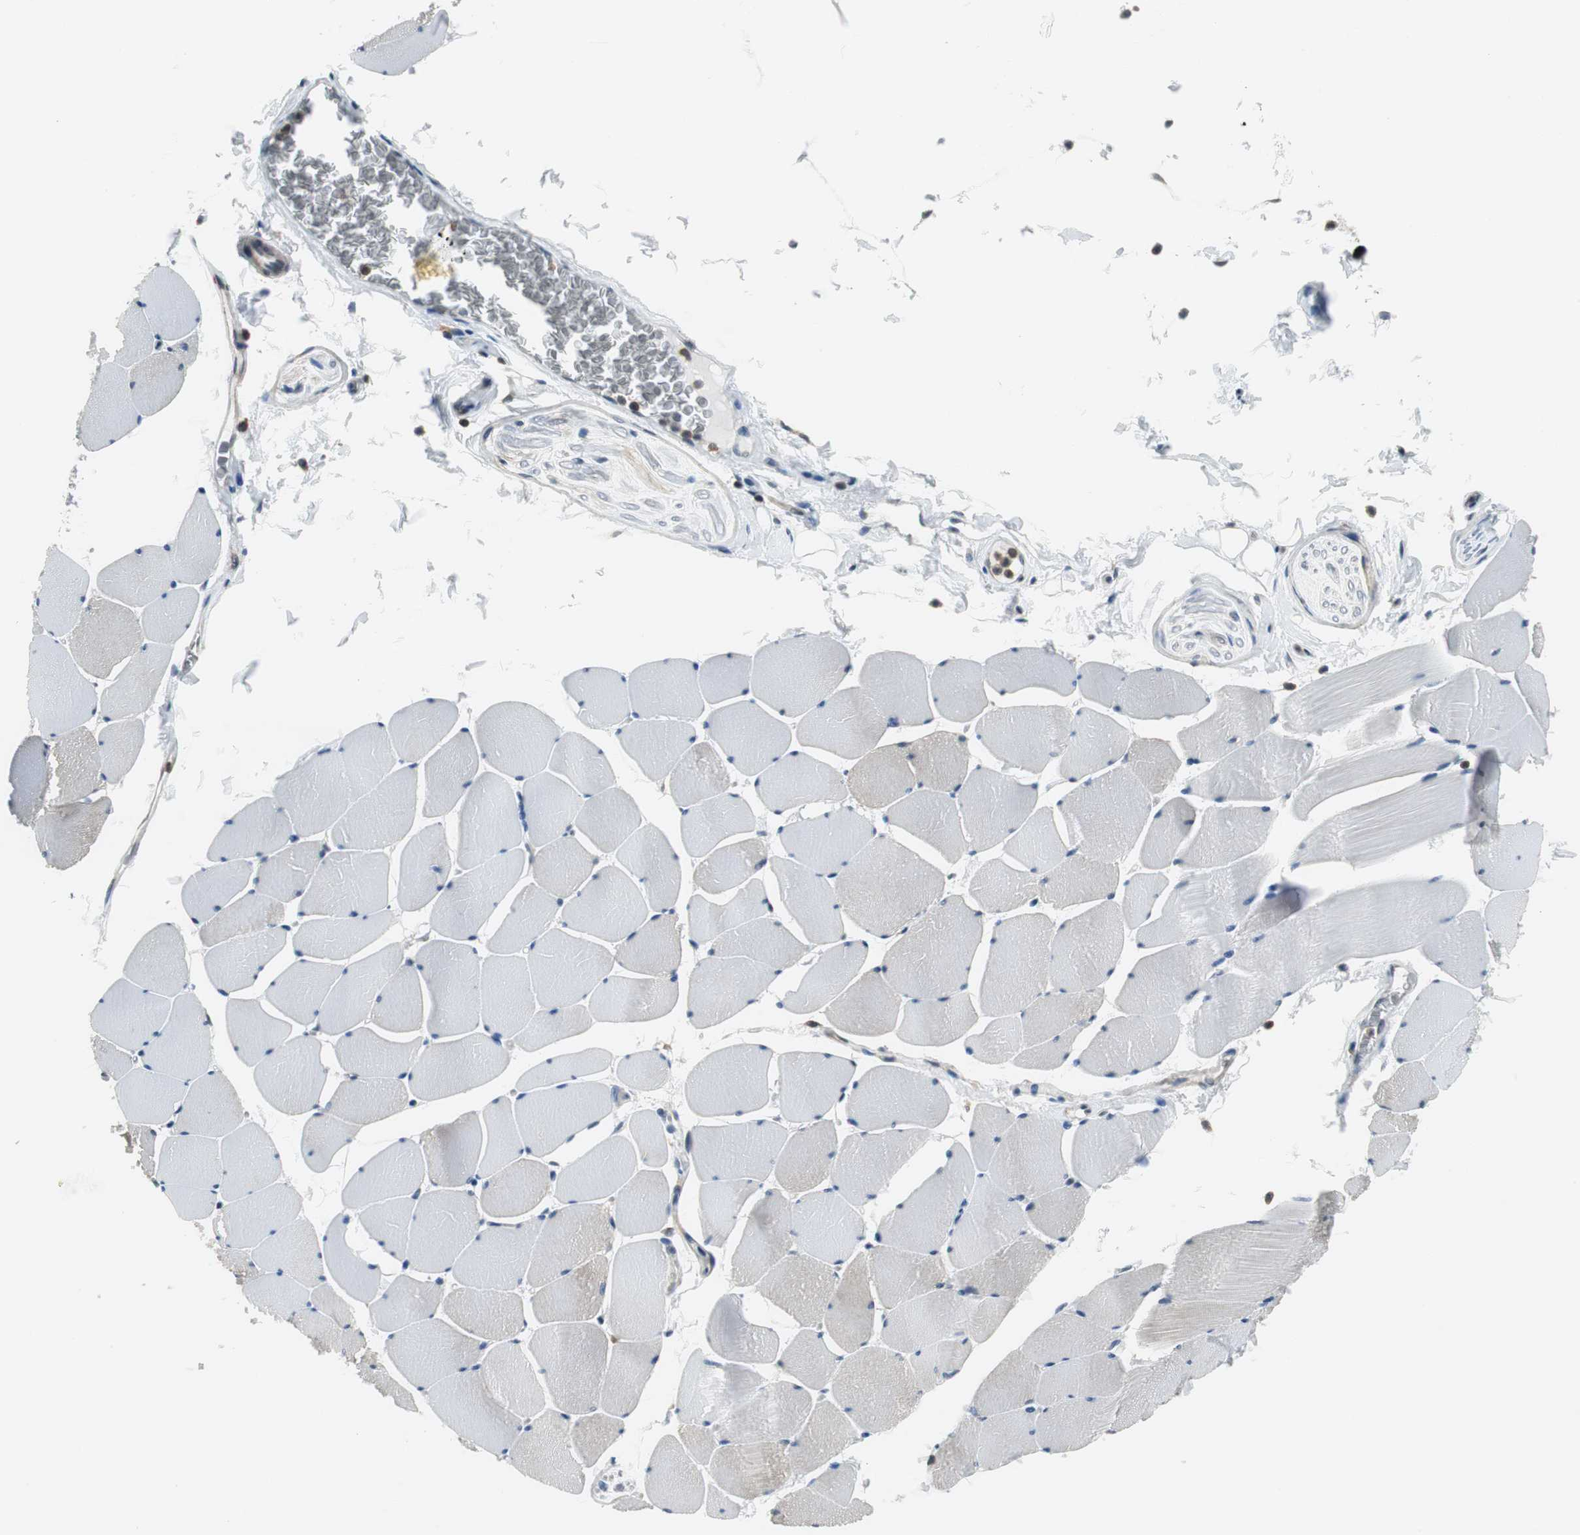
{"staining": {"intensity": "weak", "quantity": "25%-75%", "location": "cytoplasmic/membranous,nuclear"}, "tissue": "skeletal muscle", "cell_type": "Myocytes", "image_type": "normal", "snomed": [{"axis": "morphology", "description": "Normal tissue, NOS"}, {"axis": "topography", "description": "Skeletal muscle"}], "caption": "The histopathology image shows immunohistochemical staining of benign skeletal muscle. There is weak cytoplasmic/membranous,nuclear positivity is appreciated in approximately 25%-75% of myocytes. (DAB (3,3'-diaminobenzidine) IHC with brightfield microscopy, high magnification).", "gene": "ARPC3", "patient": {"sex": "male", "age": 62}}